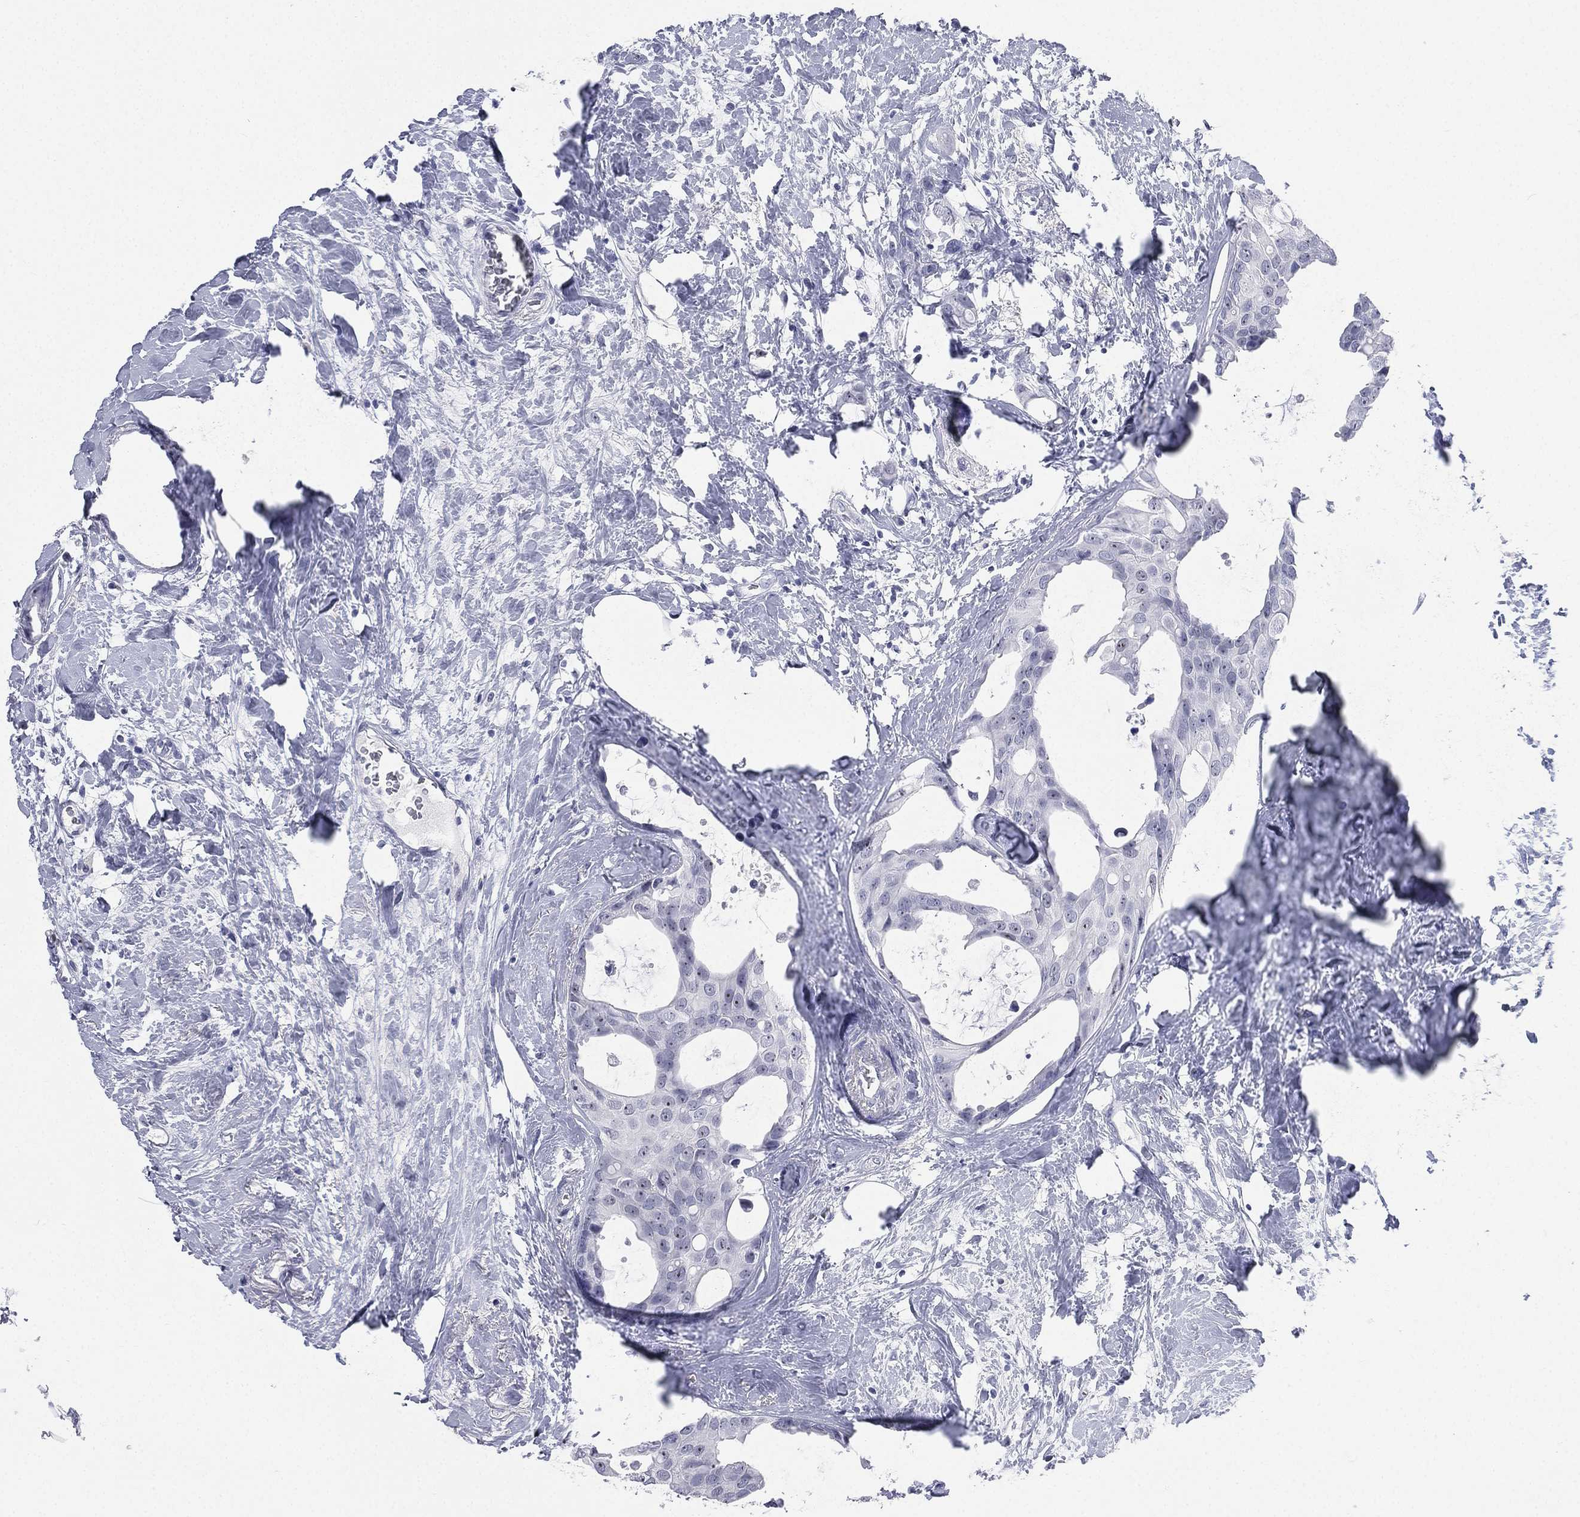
{"staining": {"intensity": "negative", "quantity": "none", "location": "none"}, "tissue": "breast cancer", "cell_type": "Tumor cells", "image_type": "cancer", "snomed": [{"axis": "morphology", "description": "Duct carcinoma"}, {"axis": "topography", "description": "Breast"}], "caption": "Tumor cells show no significant staining in breast cancer. (DAB (3,3'-diaminobenzidine) IHC with hematoxylin counter stain).", "gene": "CD22", "patient": {"sex": "female", "age": 45}}